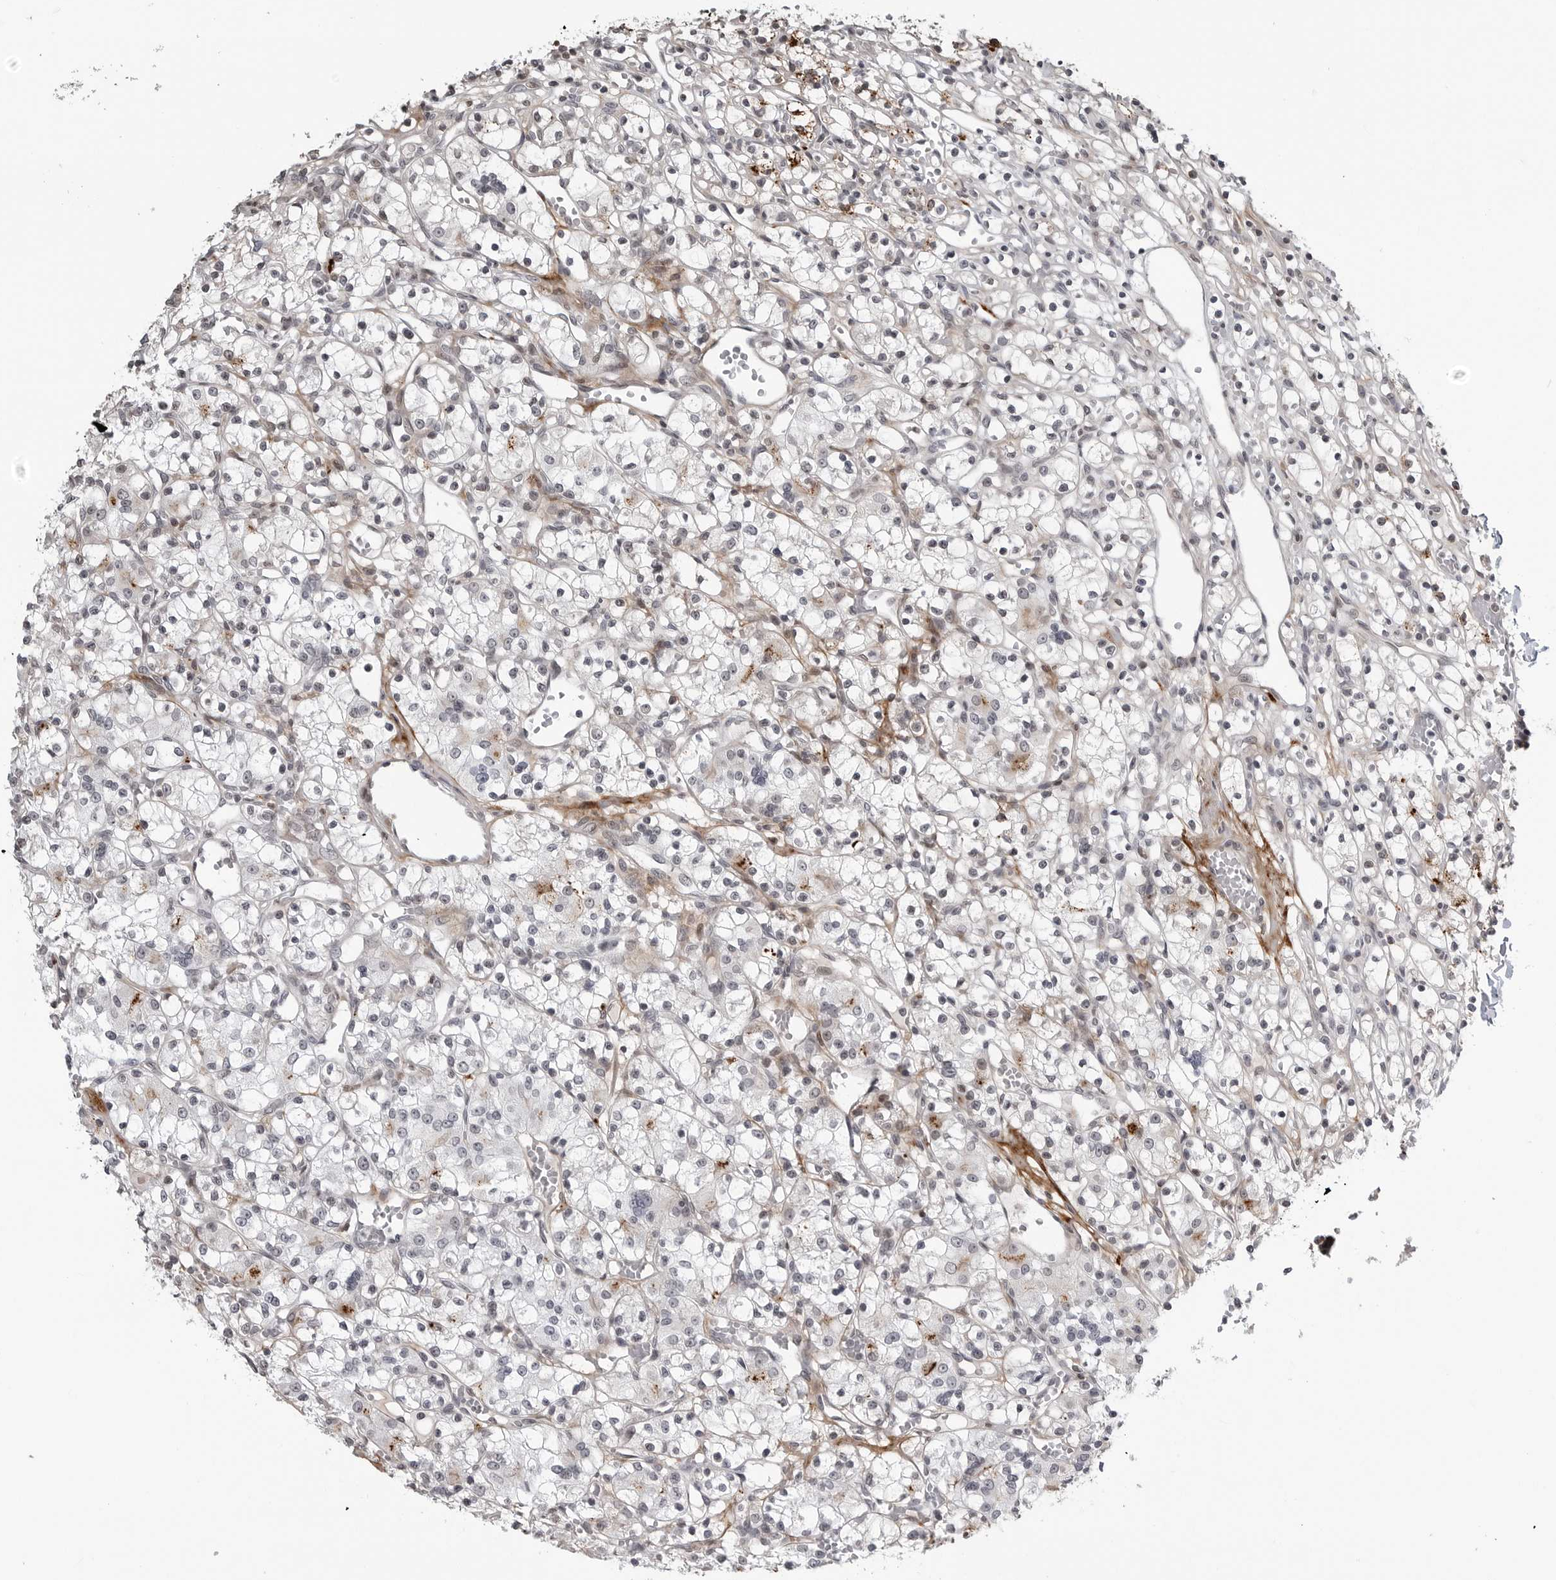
{"staining": {"intensity": "negative", "quantity": "none", "location": "none"}, "tissue": "renal cancer", "cell_type": "Tumor cells", "image_type": "cancer", "snomed": [{"axis": "morphology", "description": "Adenocarcinoma, NOS"}, {"axis": "topography", "description": "Kidney"}], "caption": "A high-resolution histopathology image shows immunohistochemistry (IHC) staining of adenocarcinoma (renal), which exhibits no significant expression in tumor cells.", "gene": "CXCR5", "patient": {"sex": "female", "age": 59}}